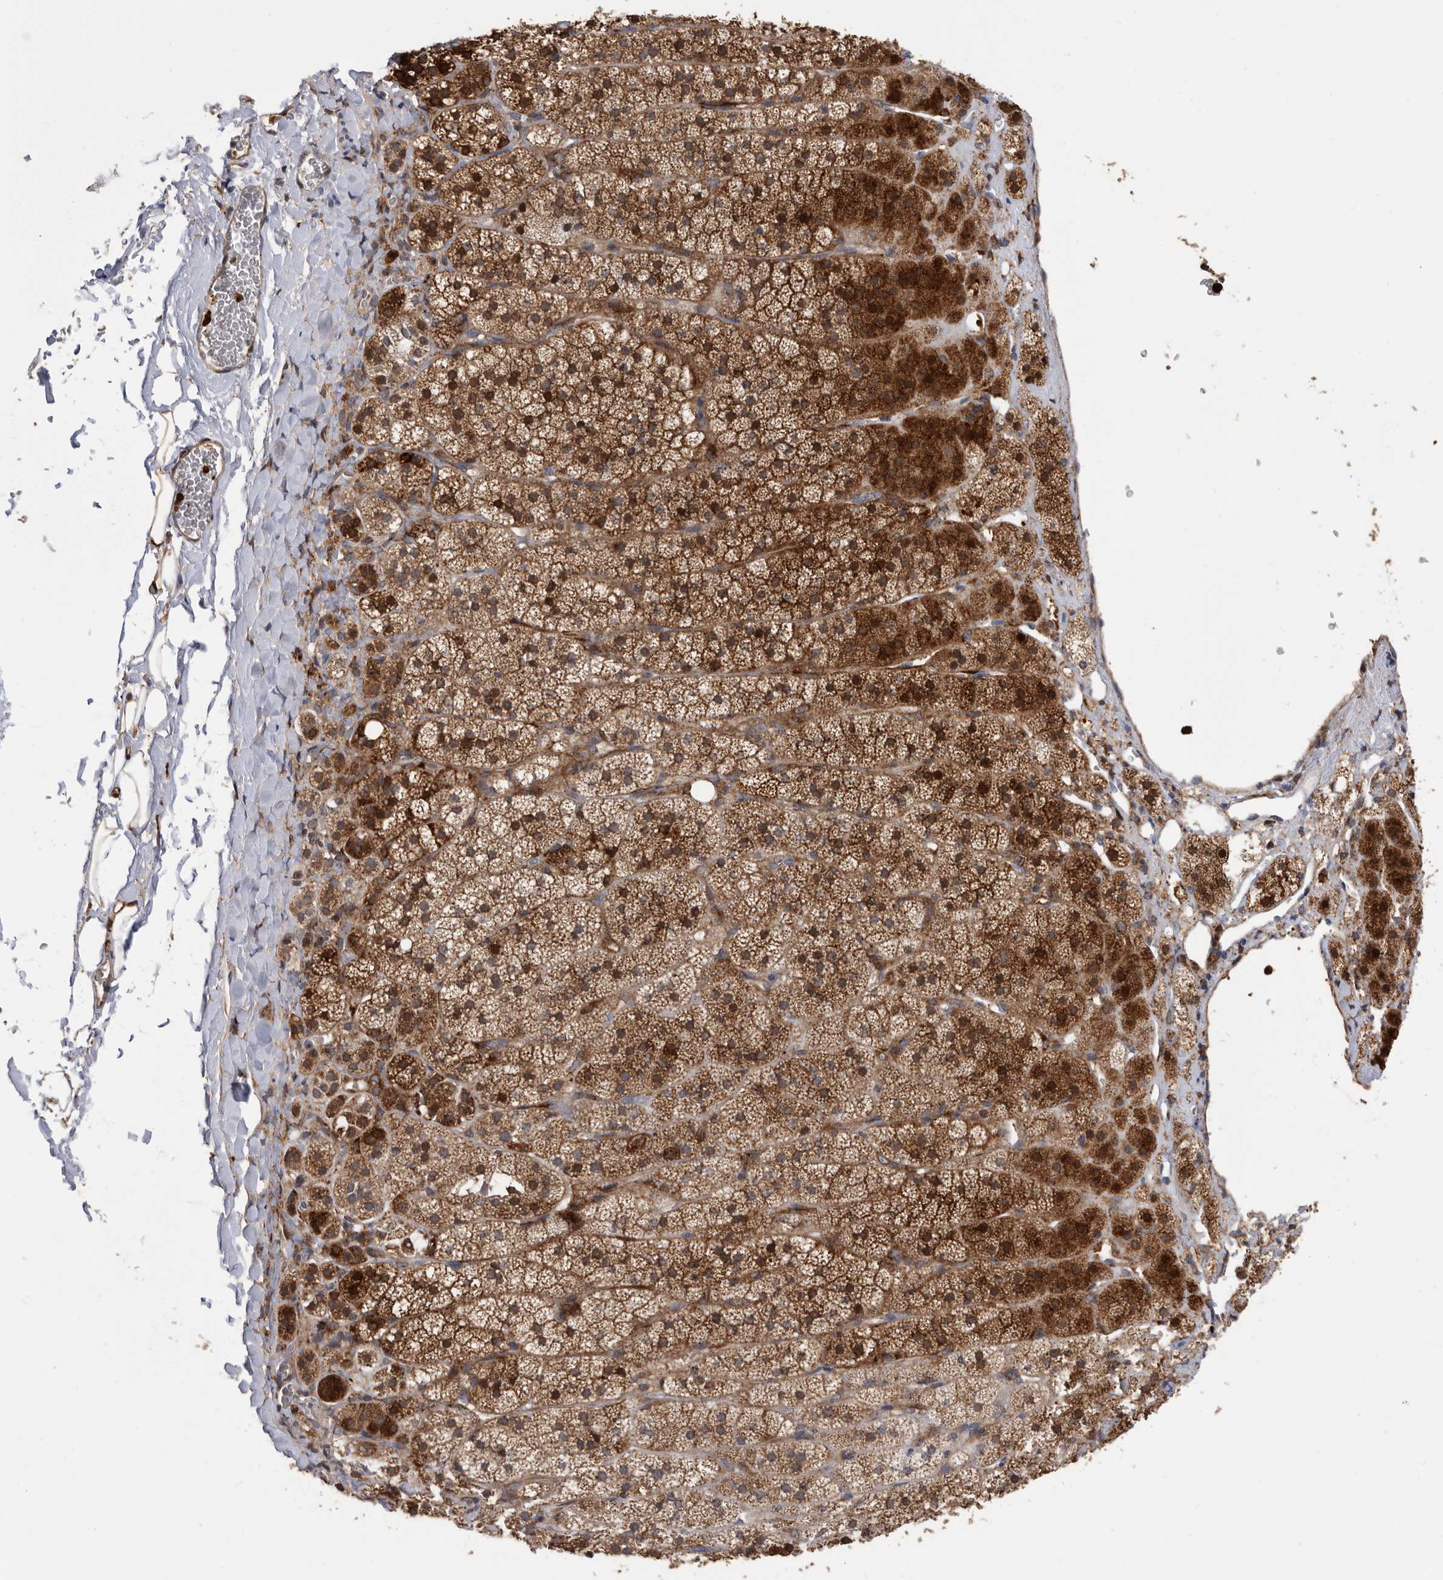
{"staining": {"intensity": "strong", "quantity": ">75%", "location": "cytoplasmic/membranous"}, "tissue": "adrenal gland", "cell_type": "Glandular cells", "image_type": "normal", "snomed": [{"axis": "morphology", "description": "Normal tissue, NOS"}, {"axis": "topography", "description": "Adrenal gland"}], "caption": "The immunohistochemical stain highlights strong cytoplasmic/membranous positivity in glandular cells of benign adrenal gland.", "gene": "CRISPLD2", "patient": {"sex": "female", "age": 44}}